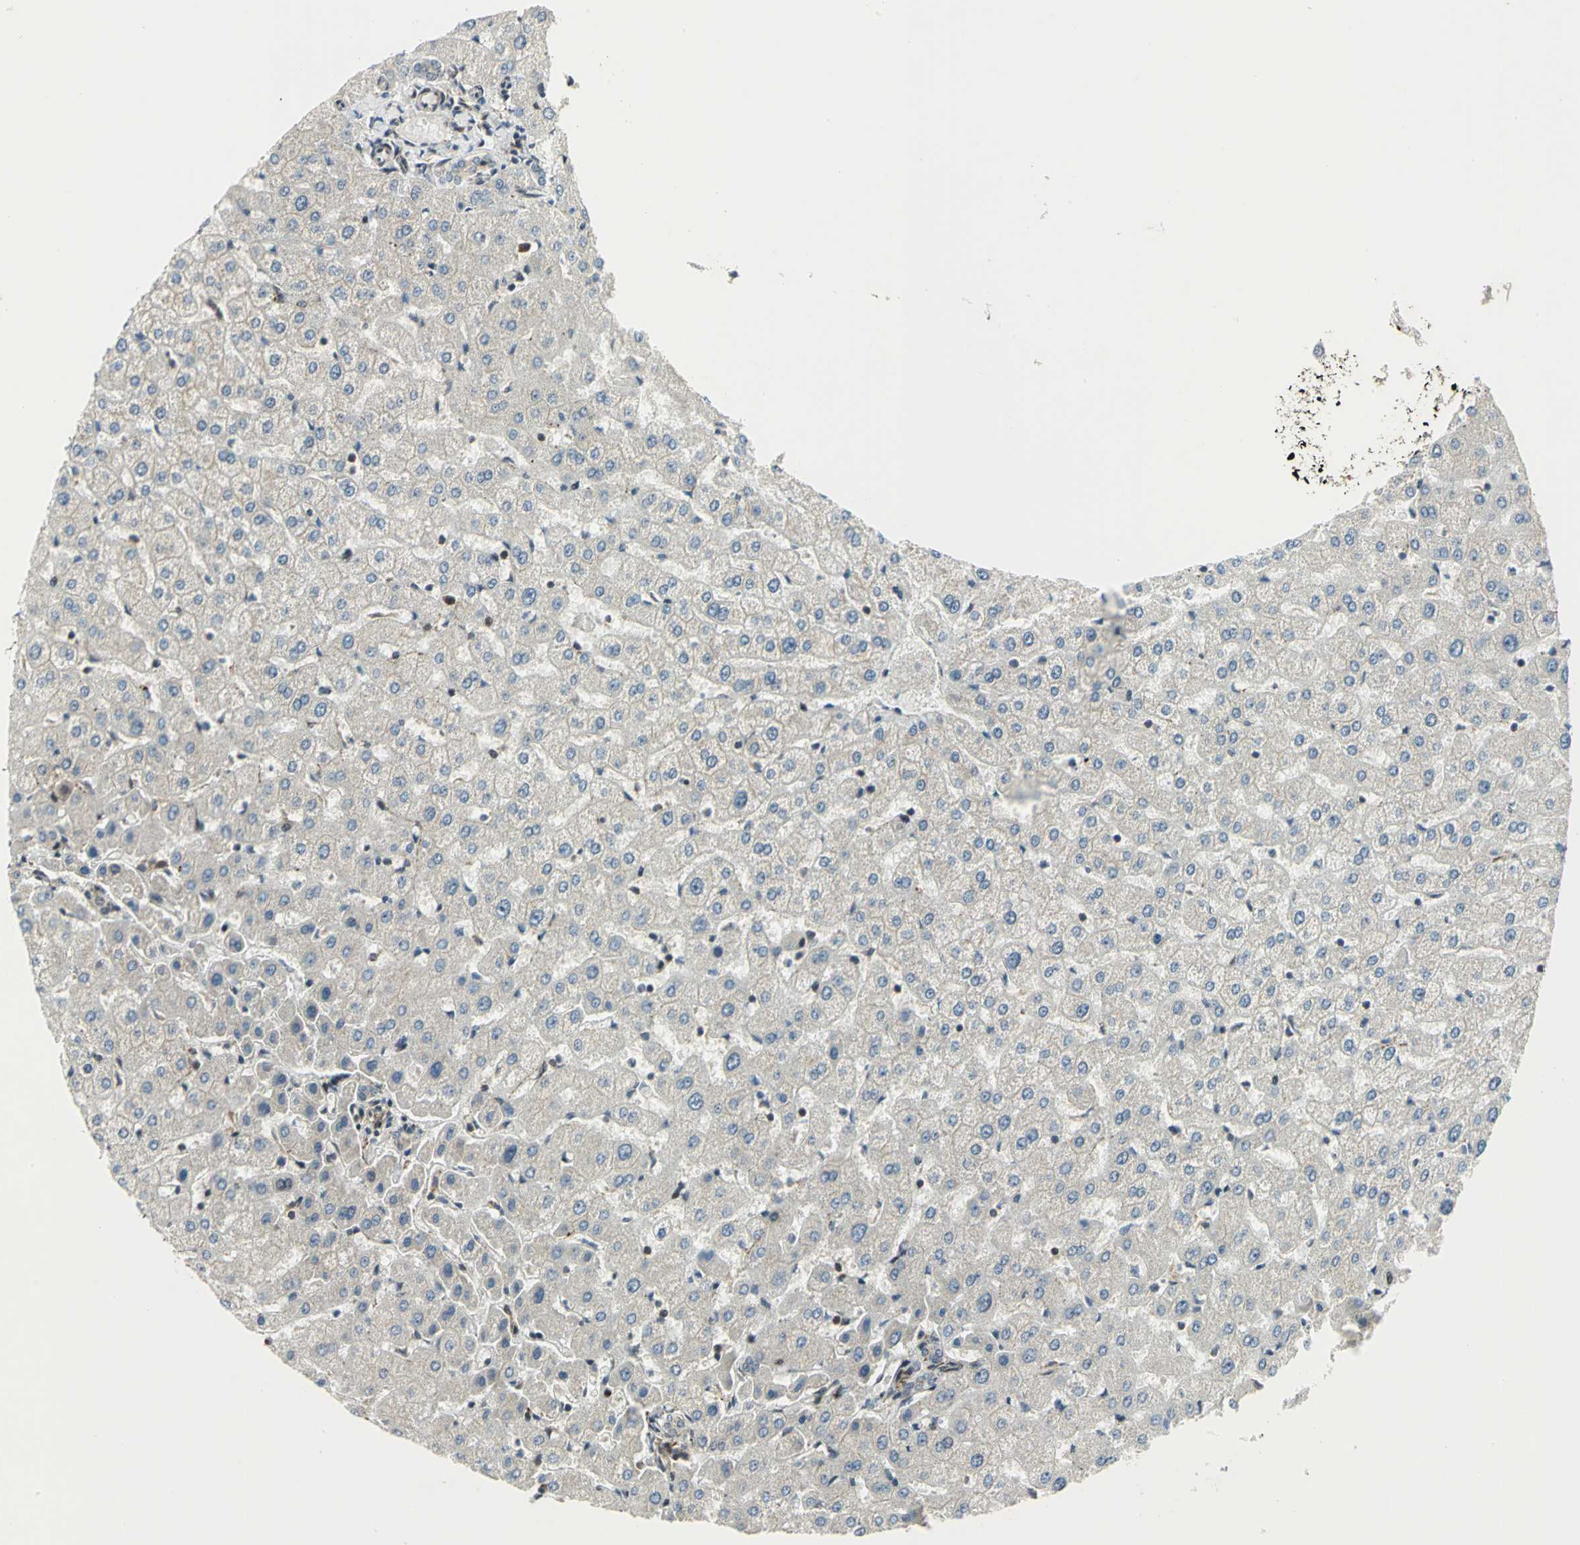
{"staining": {"intensity": "negative", "quantity": "none", "location": "none"}, "tissue": "liver", "cell_type": "Cholangiocytes", "image_type": "normal", "snomed": [{"axis": "morphology", "description": "Normal tissue, NOS"}, {"axis": "morphology", "description": "Fibrosis, NOS"}, {"axis": "topography", "description": "Liver"}], "caption": "A high-resolution micrograph shows immunohistochemistry (IHC) staining of benign liver, which exhibits no significant expression in cholangiocytes.", "gene": "ATP6V1A", "patient": {"sex": "female", "age": 29}}